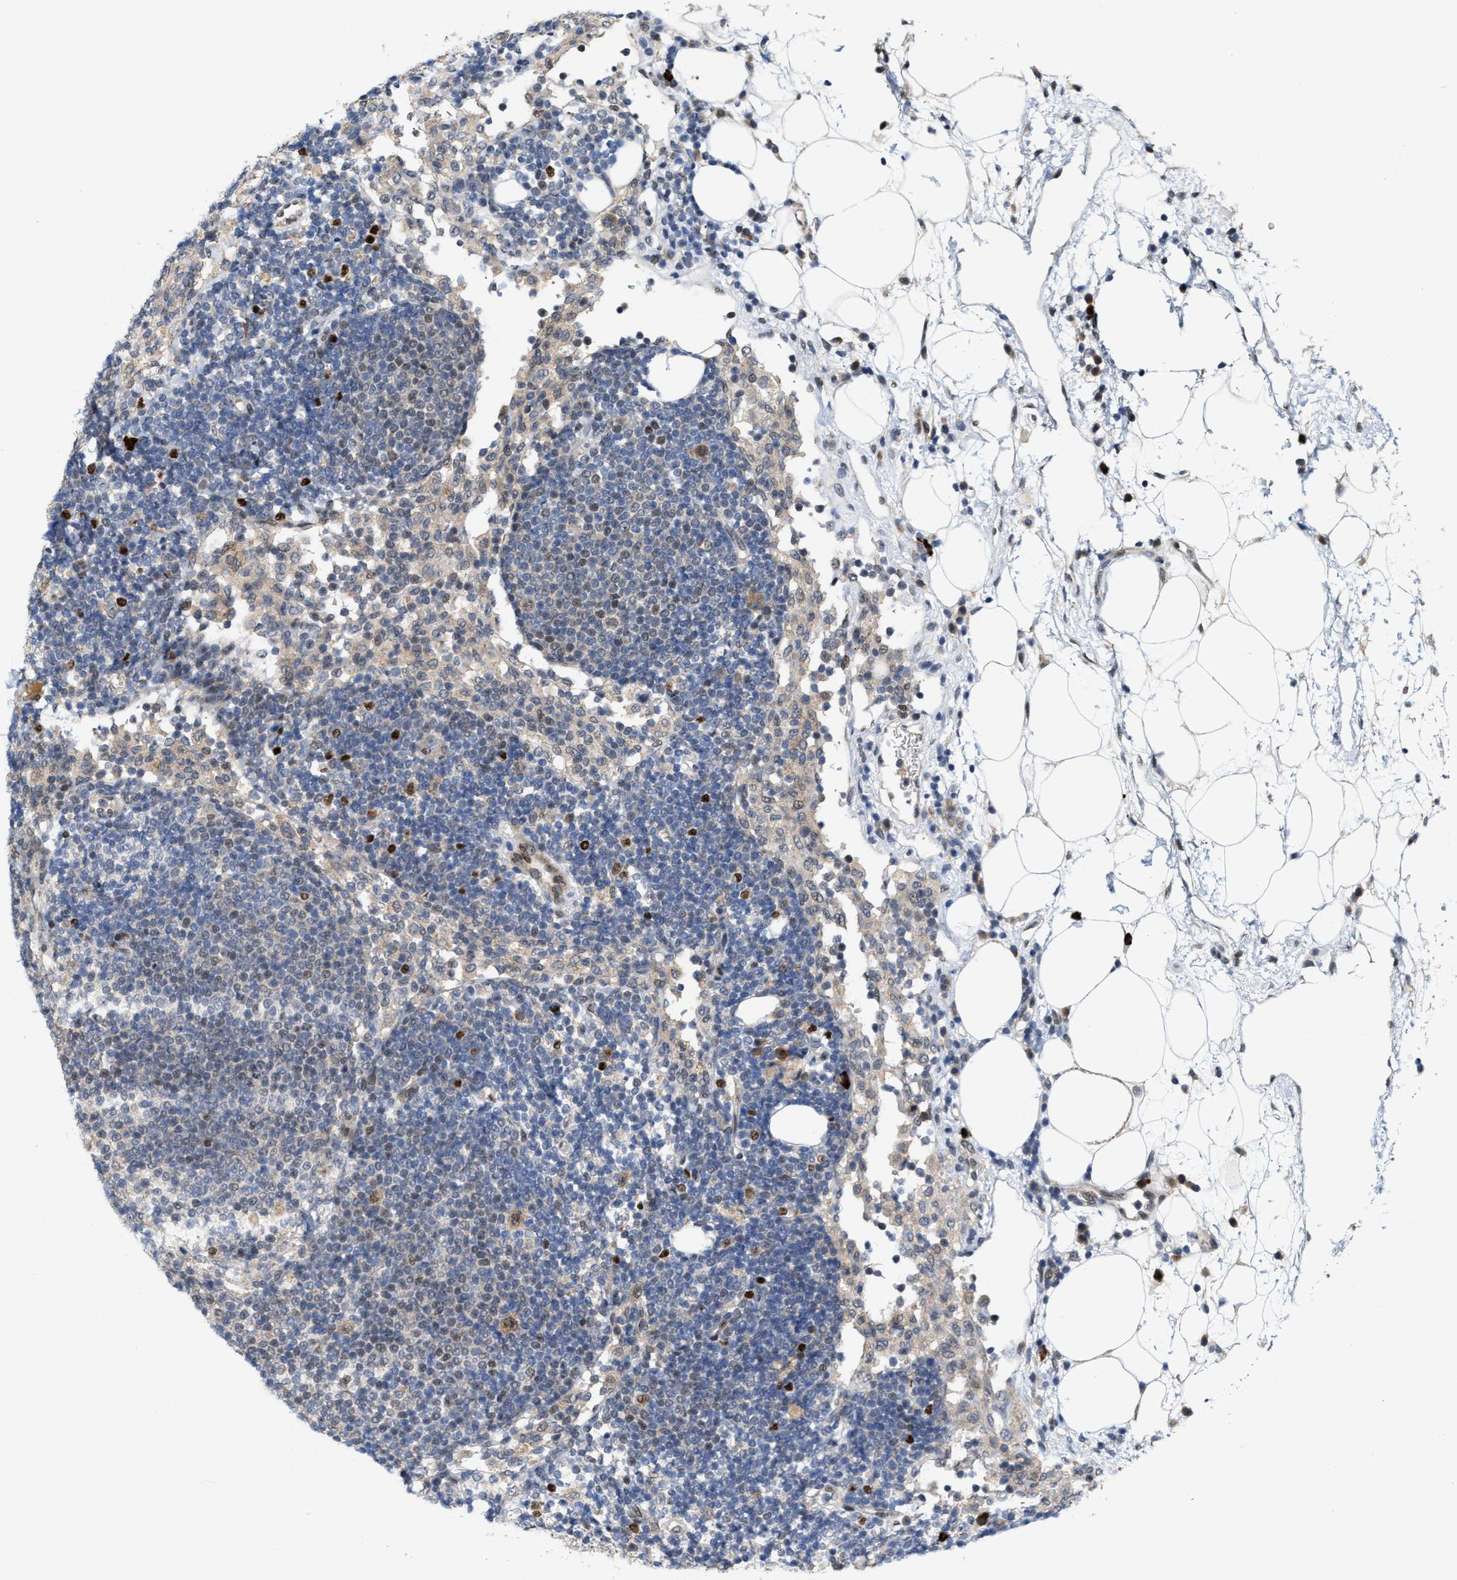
{"staining": {"intensity": "weak", "quantity": "<25%", "location": "cytoplasmic/membranous"}, "tissue": "lymph node", "cell_type": "Germinal center cells", "image_type": "normal", "snomed": [{"axis": "morphology", "description": "Normal tissue, NOS"}, {"axis": "morphology", "description": "Carcinoid, malignant, NOS"}, {"axis": "topography", "description": "Lymph node"}], "caption": "DAB (3,3'-diaminobenzidine) immunohistochemical staining of unremarkable human lymph node shows no significant staining in germinal center cells. (Immunohistochemistry, brightfield microscopy, high magnification).", "gene": "TCF4", "patient": {"sex": "male", "age": 47}}